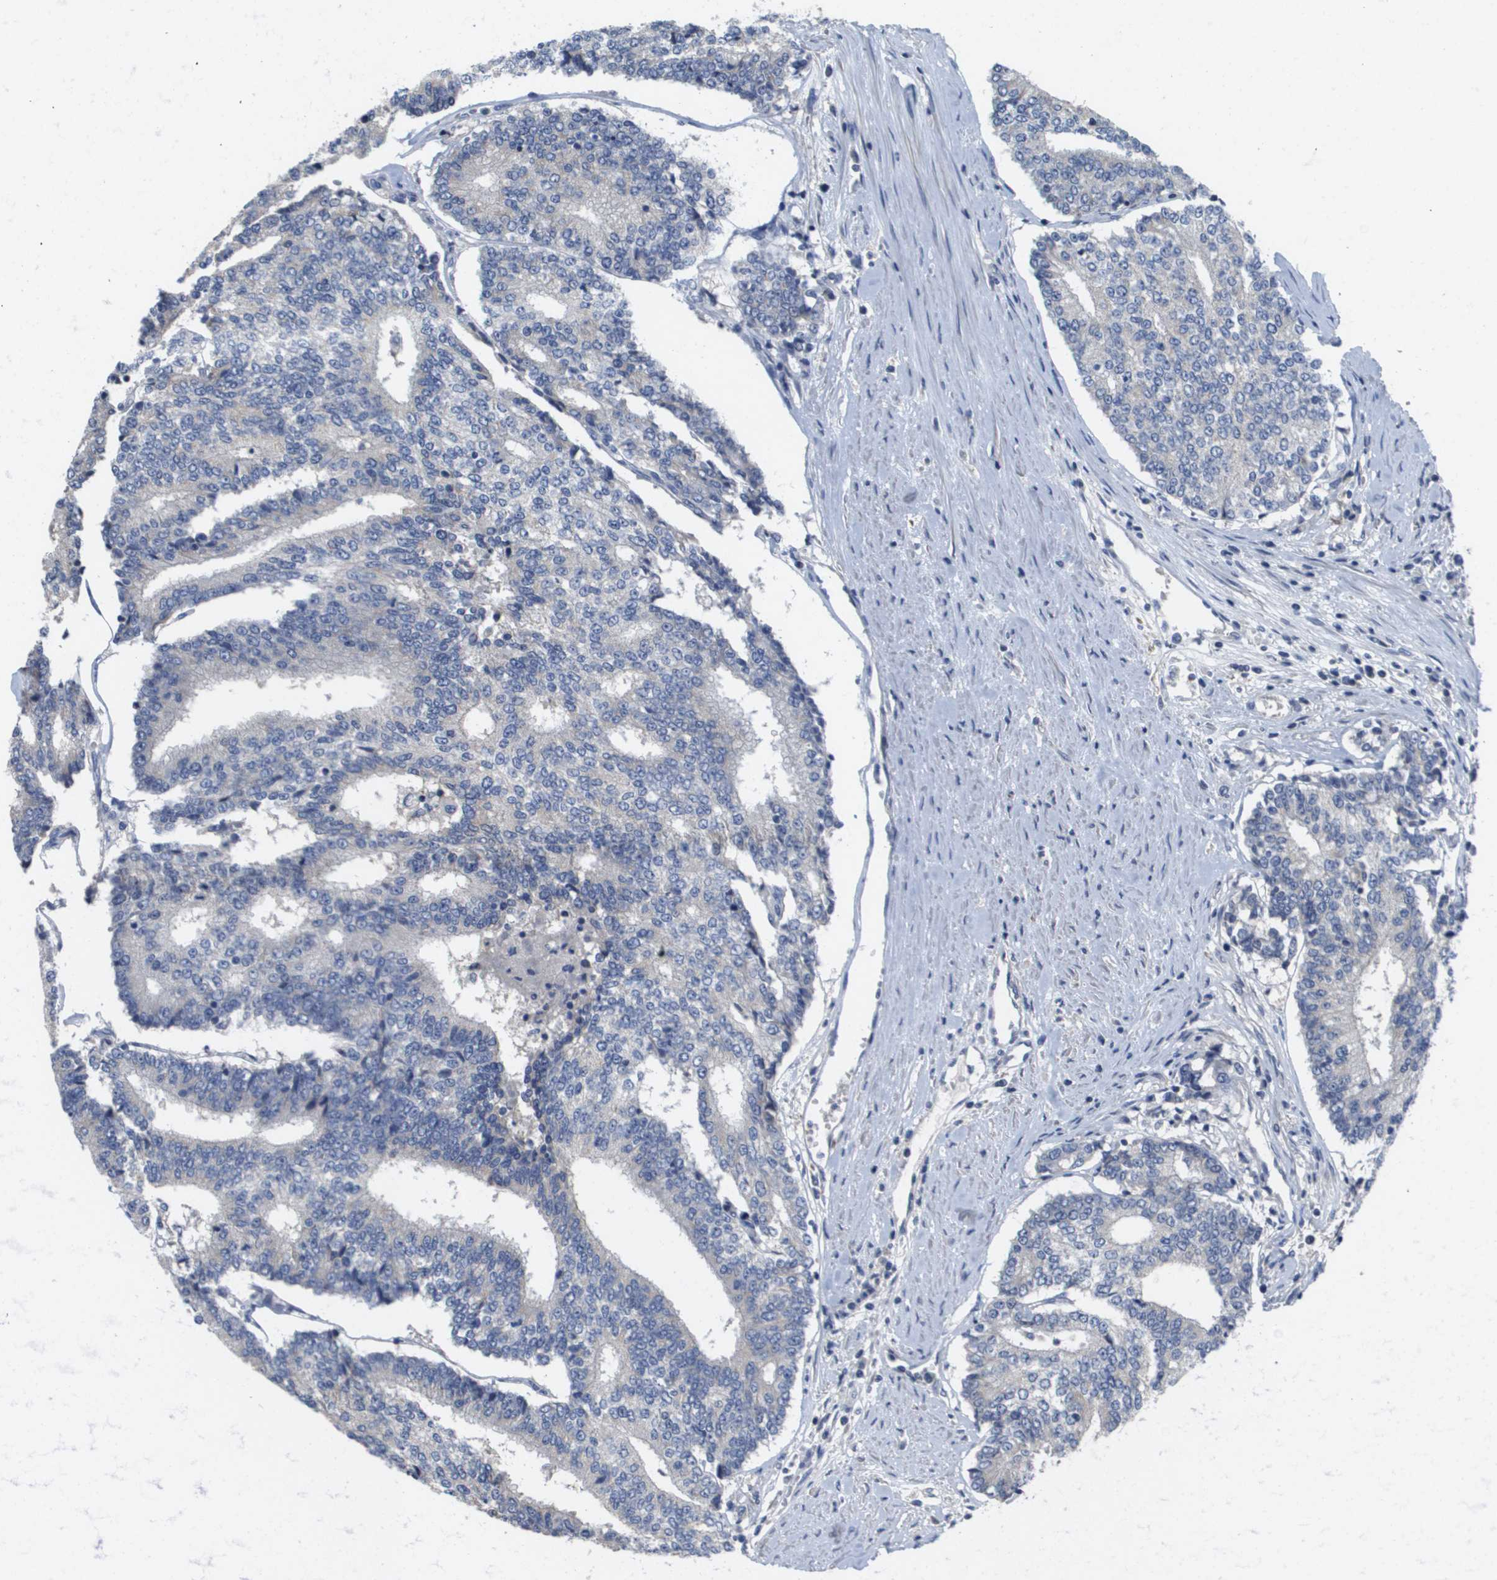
{"staining": {"intensity": "negative", "quantity": "none", "location": "none"}, "tissue": "prostate cancer", "cell_type": "Tumor cells", "image_type": "cancer", "snomed": [{"axis": "morphology", "description": "Normal tissue, NOS"}, {"axis": "morphology", "description": "Adenocarcinoma, High grade"}, {"axis": "topography", "description": "Prostate"}, {"axis": "topography", "description": "Seminal veicle"}], "caption": "Immunohistochemistry (IHC) of prostate cancer reveals no expression in tumor cells.", "gene": "CAPN11", "patient": {"sex": "male", "age": 55}}